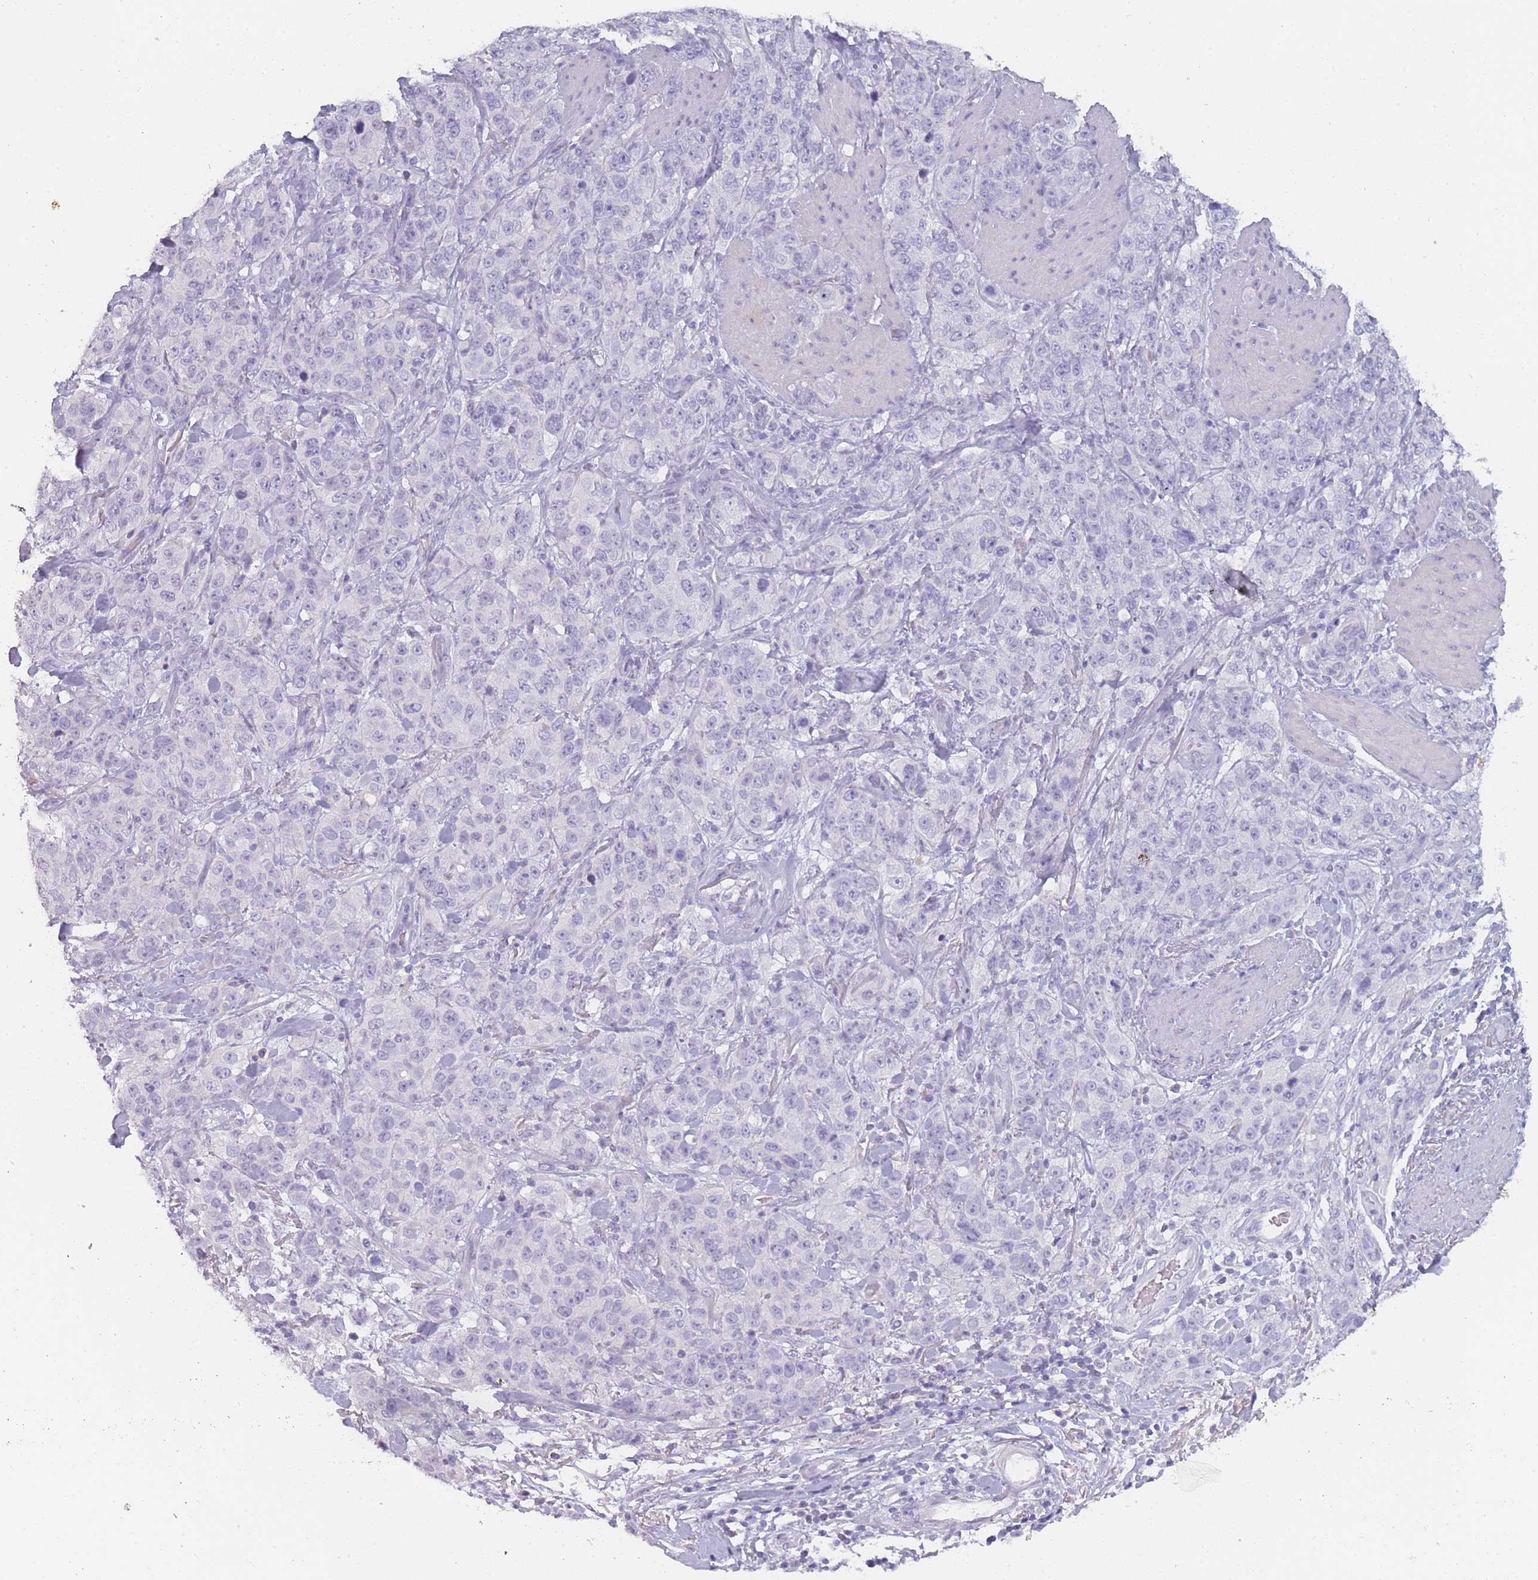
{"staining": {"intensity": "negative", "quantity": "none", "location": "none"}, "tissue": "stomach cancer", "cell_type": "Tumor cells", "image_type": "cancer", "snomed": [{"axis": "morphology", "description": "Adenocarcinoma, NOS"}, {"axis": "topography", "description": "Stomach"}], "caption": "DAB (3,3'-diaminobenzidine) immunohistochemical staining of adenocarcinoma (stomach) reveals no significant positivity in tumor cells.", "gene": "INS", "patient": {"sex": "male", "age": 48}}